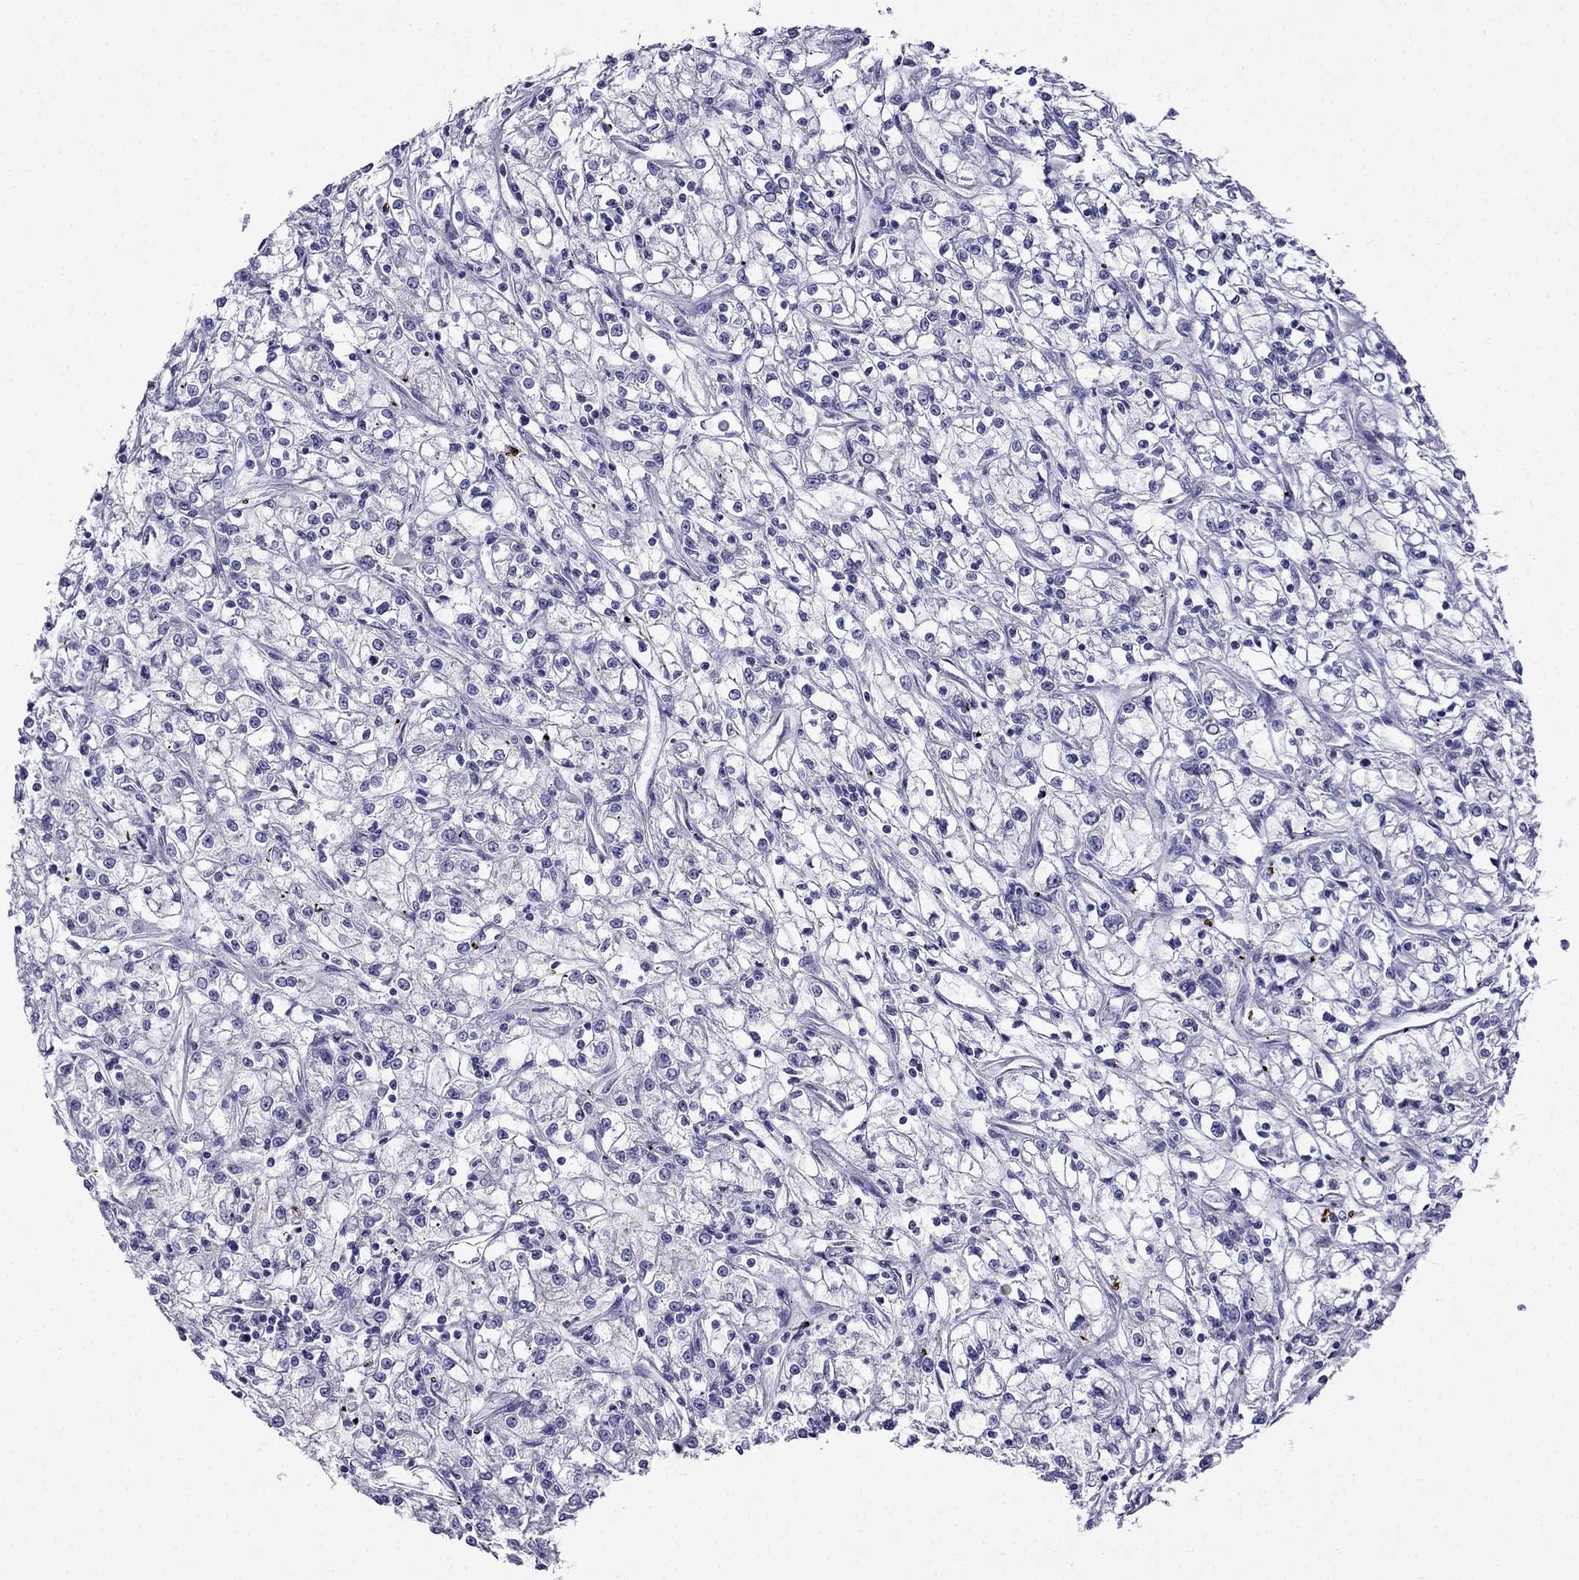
{"staining": {"intensity": "negative", "quantity": "none", "location": "none"}, "tissue": "renal cancer", "cell_type": "Tumor cells", "image_type": "cancer", "snomed": [{"axis": "morphology", "description": "Adenocarcinoma, NOS"}, {"axis": "topography", "description": "Kidney"}], "caption": "The IHC histopathology image has no significant staining in tumor cells of renal adenocarcinoma tissue.", "gene": "PATE1", "patient": {"sex": "female", "age": 59}}